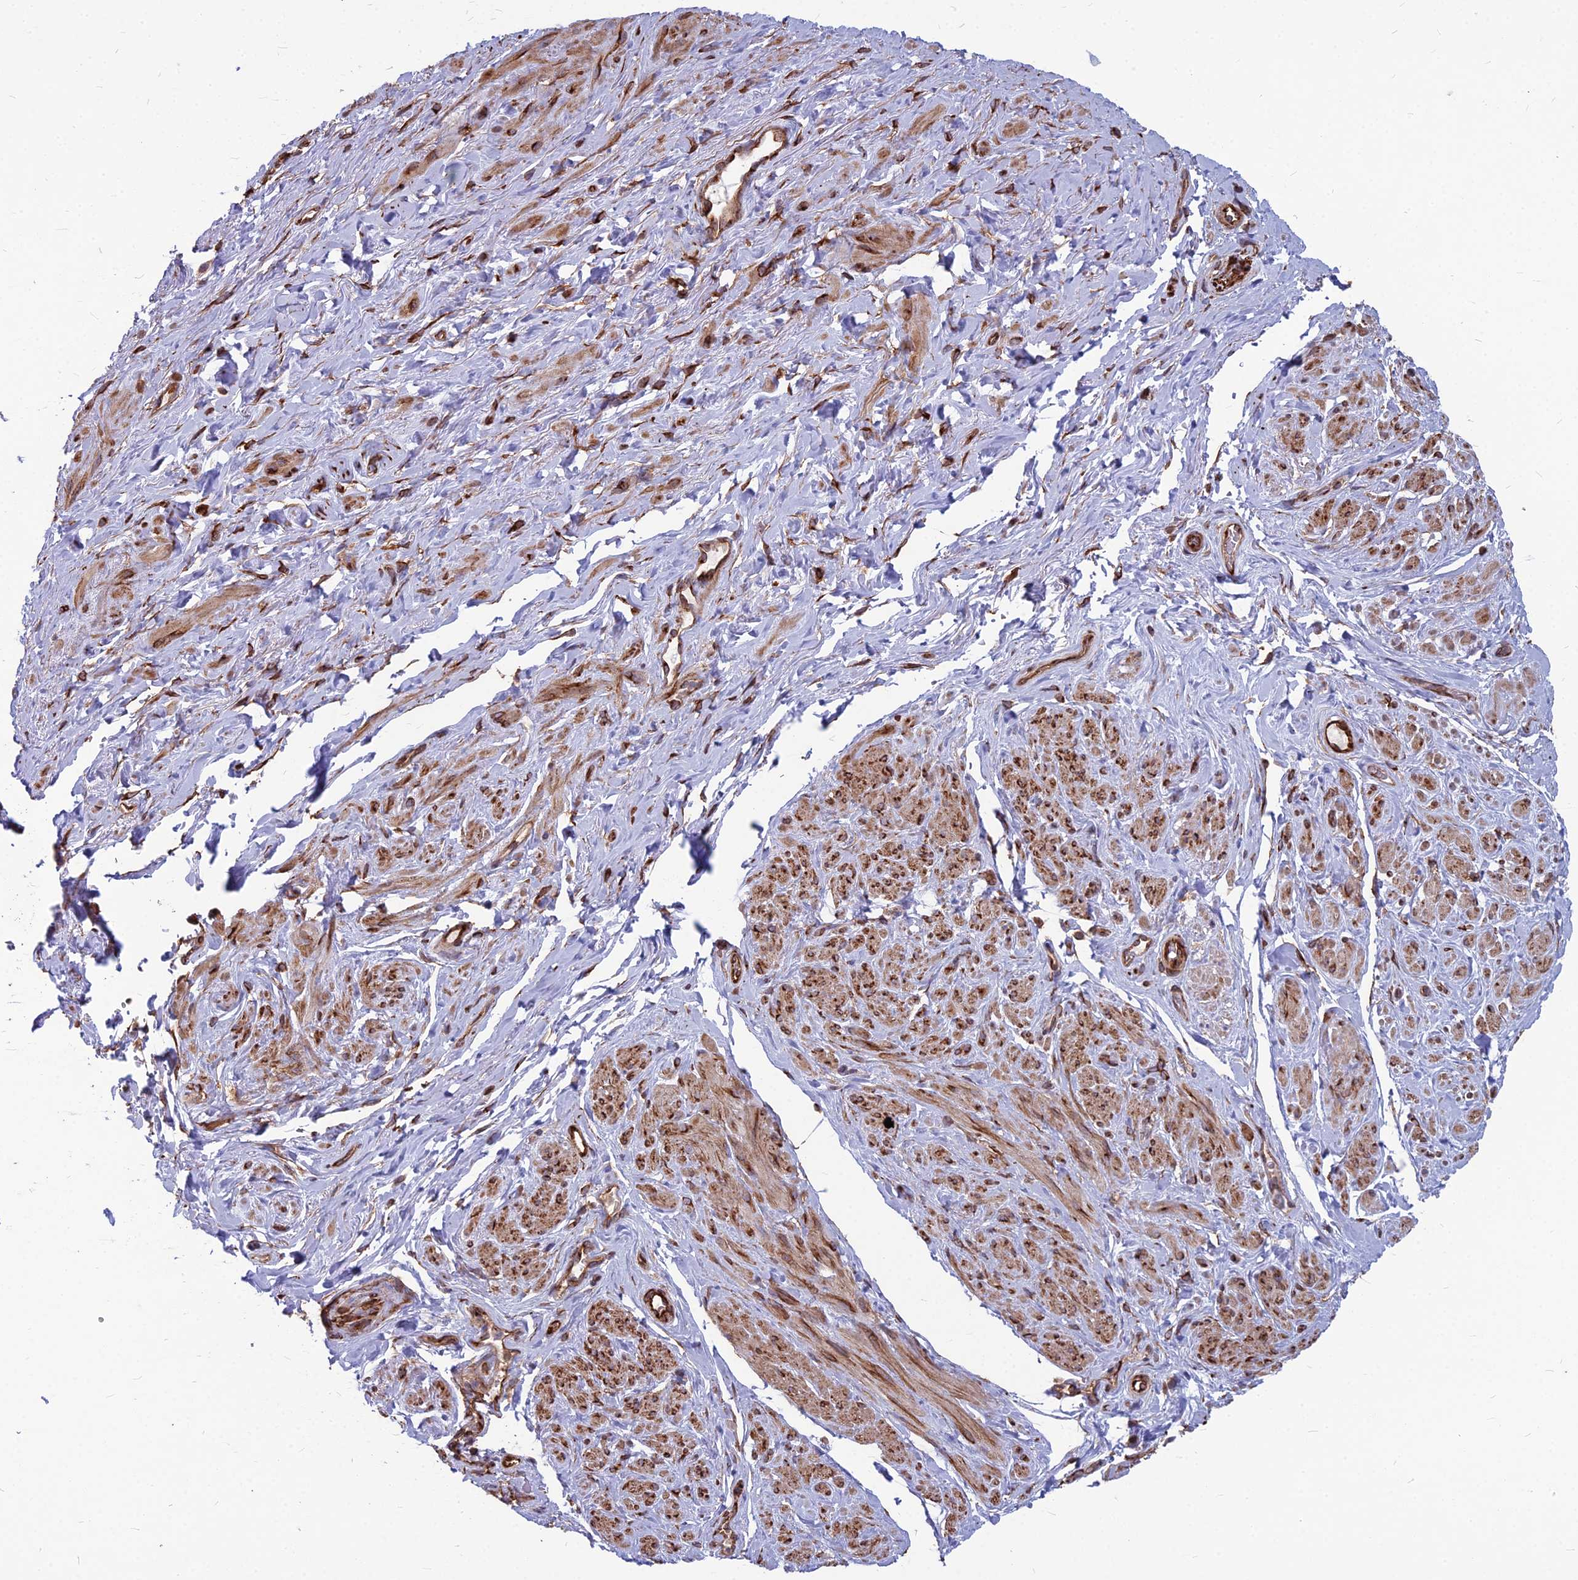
{"staining": {"intensity": "strong", "quantity": "<25%", "location": "cytoplasmic/membranous"}, "tissue": "smooth muscle", "cell_type": "Smooth muscle cells", "image_type": "normal", "snomed": [{"axis": "morphology", "description": "Normal tissue, NOS"}, {"axis": "topography", "description": "Smooth muscle"}, {"axis": "topography", "description": "Peripheral nerve tissue"}], "caption": "A high-resolution histopathology image shows IHC staining of normal smooth muscle, which exhibits strong cytoplasmic/membranous staining in about <25% of smooth muscle cells. (DAB IHC, brown staining for protein, blue staining for nuclei).", "gene": "LSM6", "patient": {"sex": "male", "age": 69}}